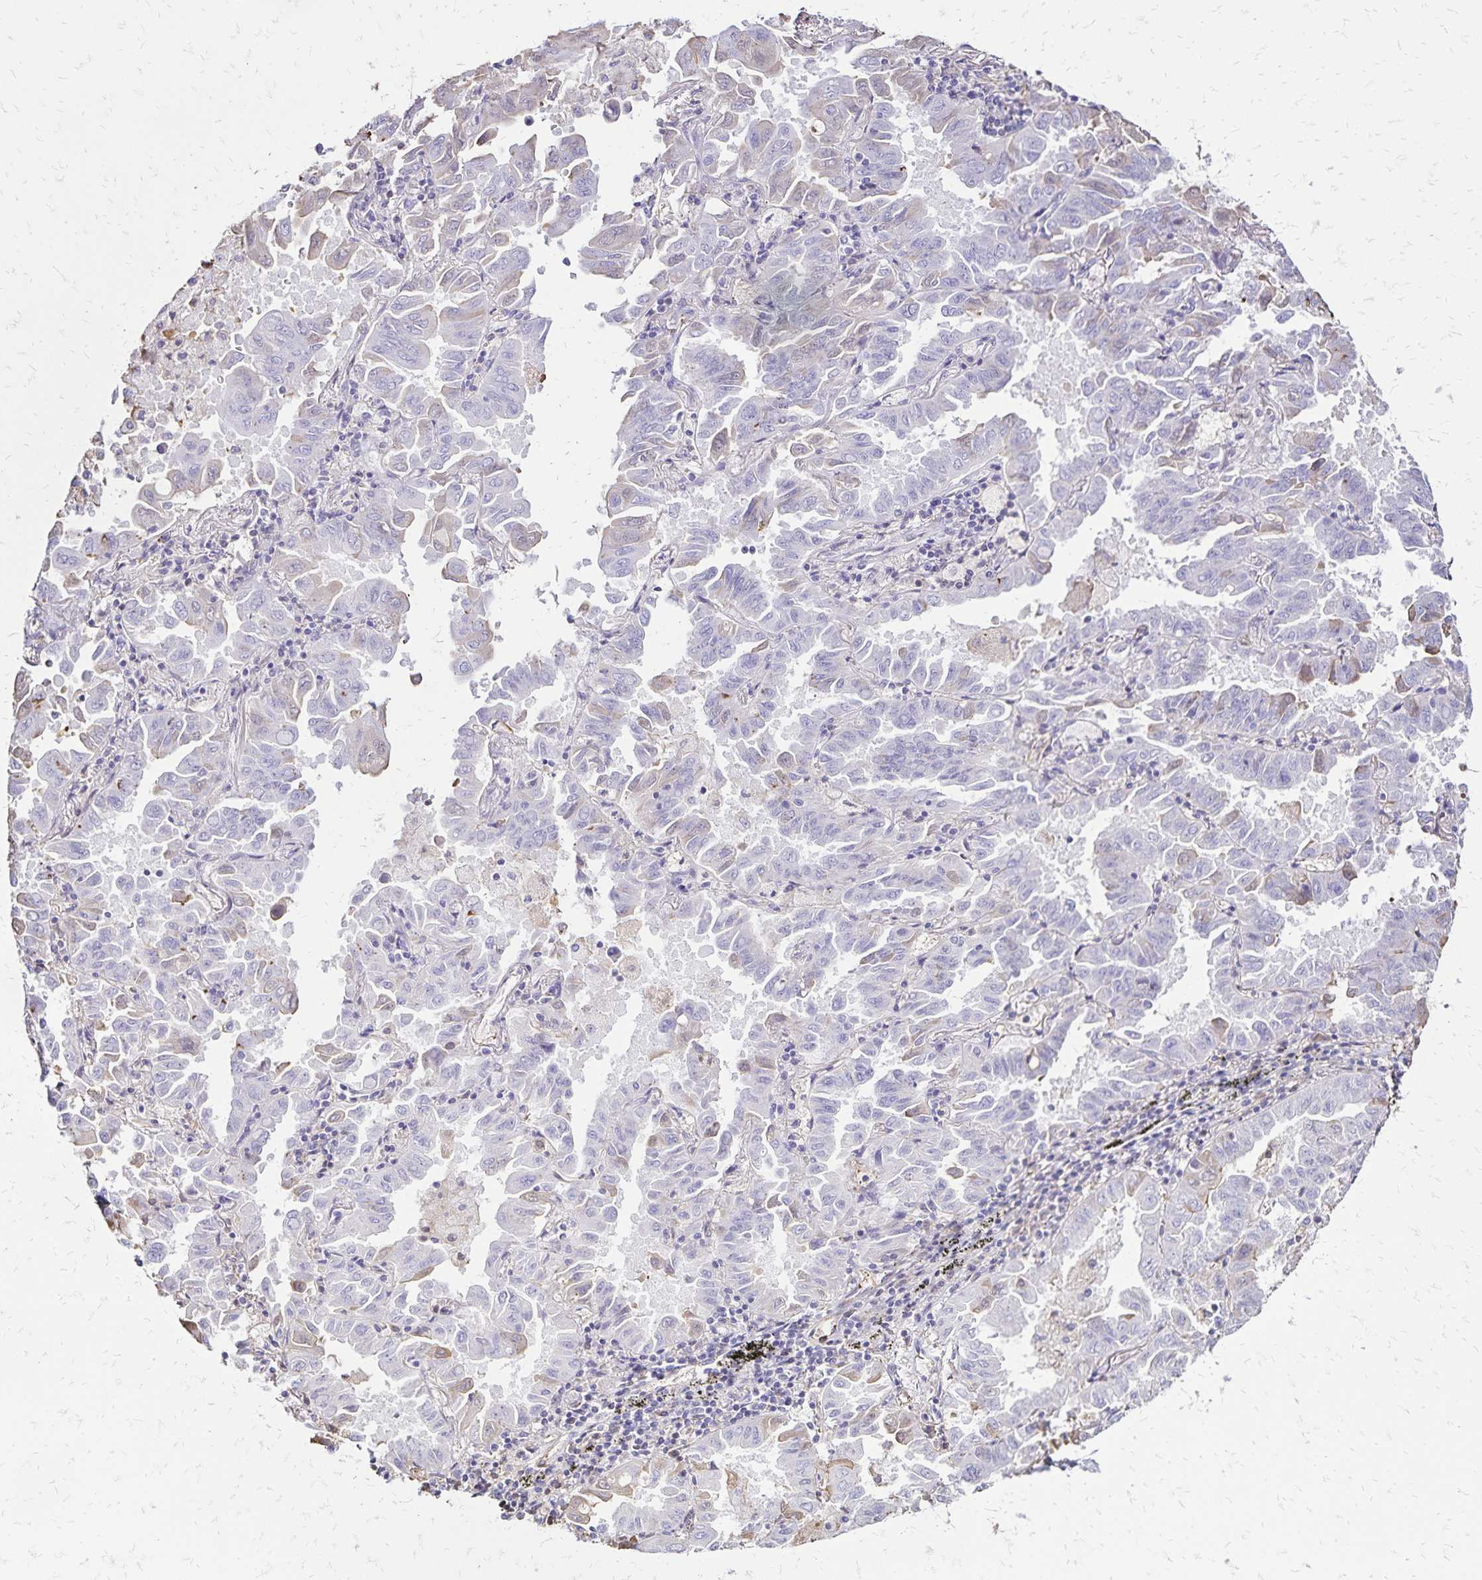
{"staining": {"intensity": "negative", "quantity": "none", "location": "none"}, "tissue": "lung cancer", "cell_type": "Tumor cells", "image_type": "cancer", "snomed": [{"axis": "morphology", "description": "Adenocarcinoma, NOS"}, {"axis": "topography", "description": "Lung"}], "caption": "This is an IHC micrograph of human lung cancer (adenocarcinoma). There is no positivity in tumor cells.", "gene": "KISS1", "patient": {"sex": "male", "age": 64}}